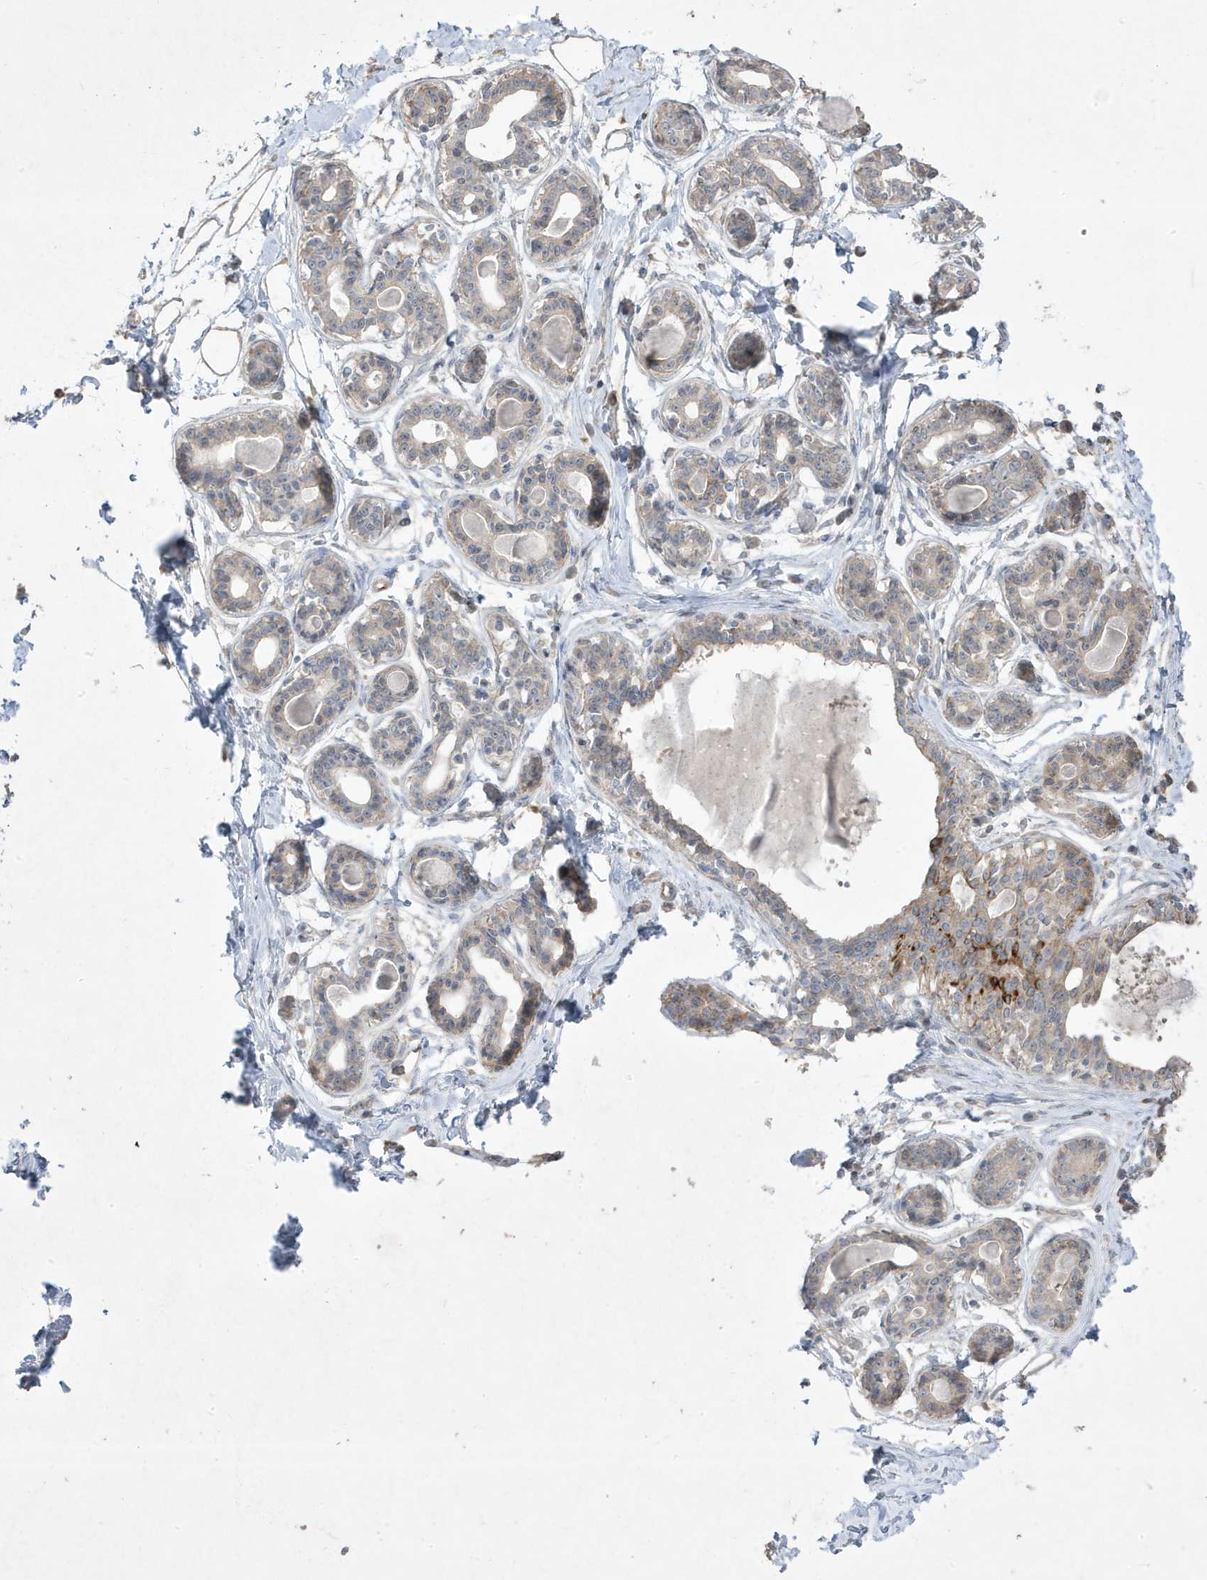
{"staining": {"intensity": "negative", "quantity": "none", "location": "none"}, "tissue": "breast", "cell_type": "Adipocytes", "image_type": "normal", "snomed": [{"axis": "morphology", "description": "Normal tissue, NOS"}, {"axis": "topography", "description": "Breast"}], "caption": "Histopathology image shows no protein expression in adipocytes of normal breast.", "gene": "RGL4", "patient": {"sex": "female", "age": 45}}